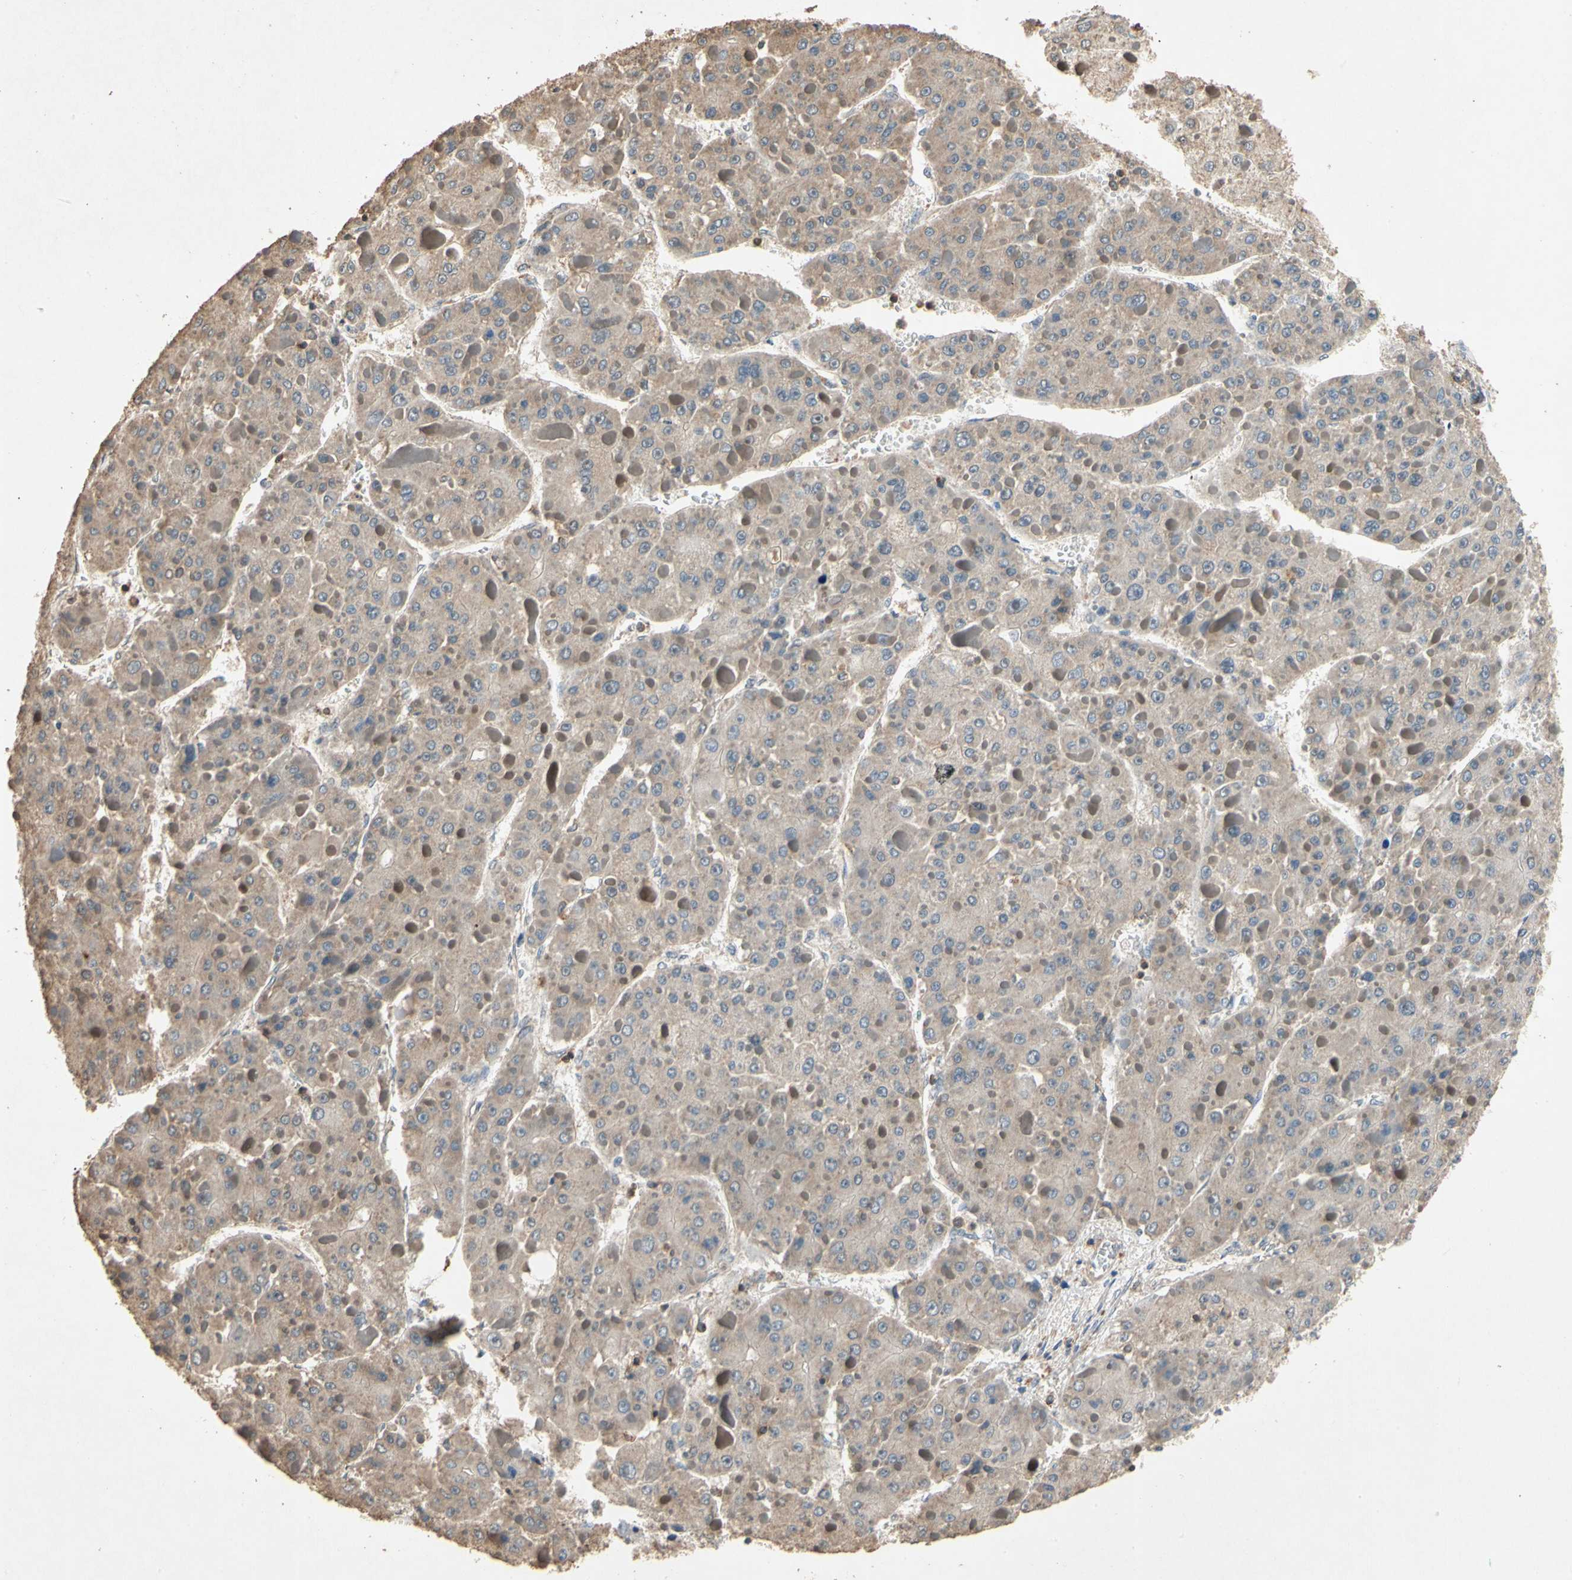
{"staining": {"intensity": "weak", "quantity": "25%-75%", "location": "cytoplasmic/membranous"}, "tissue": "liver cancer", "cell_type": "Tumor cells", "image_type": "cancer", "snomed": [{"axis": "morphology", "description": "Carcinoma, Hepatocellular, NOS"}, {"axis": "topography", "description": "Liver"}], "caption": "This is a photomicrograph of immunohistochemistry (IHC) staining of liver cancer, which shows weak positivity in the cytoplasmic/membranous of tumor cells.", "gene": "MAP3K10", "patient": {"sex": "female", "age": 73}}